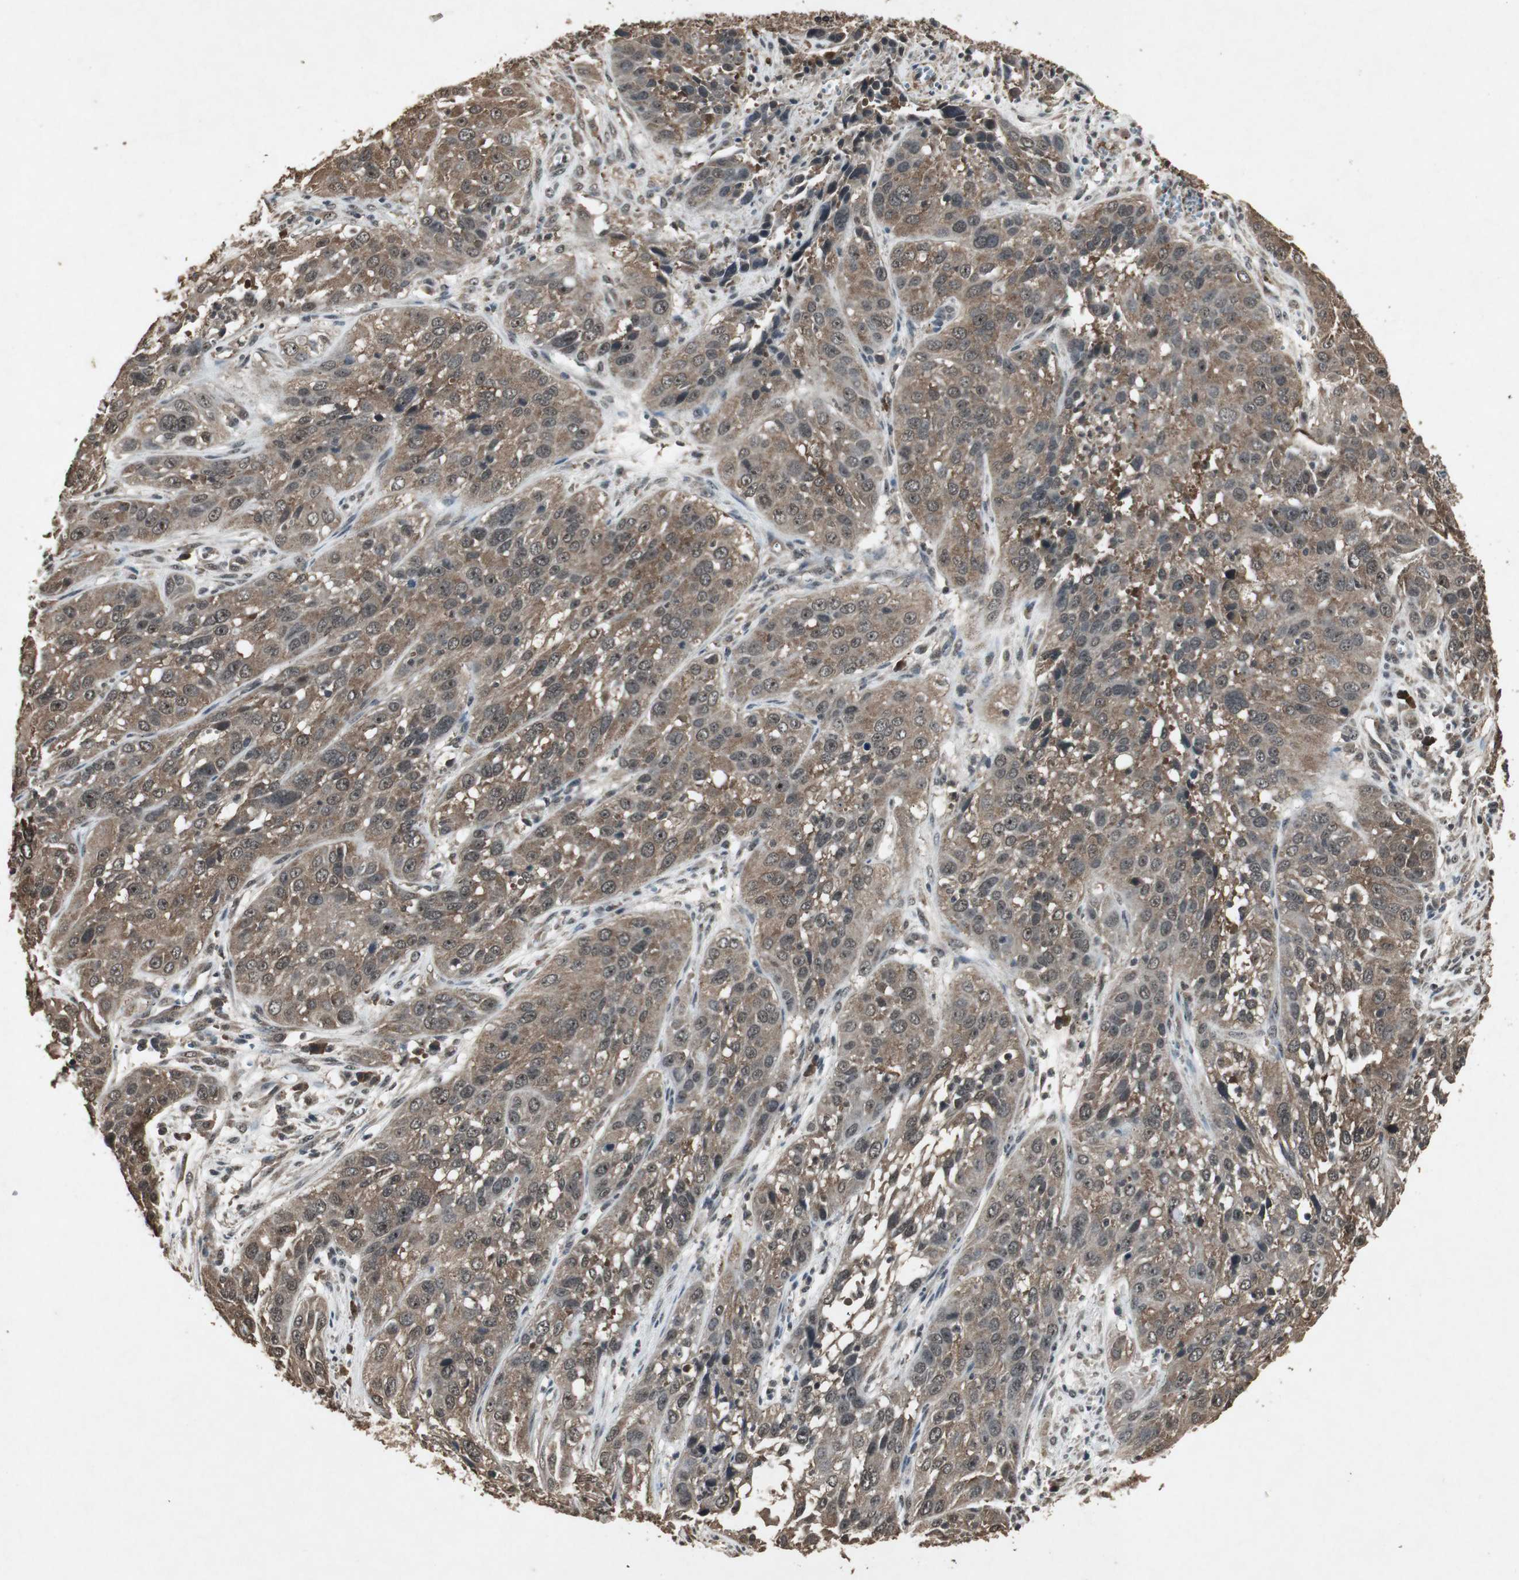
{"staining": {"intensity": "moderate", "quantity": ">75%", "location": "cytoplasmic/membranous,nuclear"}, "tissue": "cervical cancer", "cell_type": "Tumor cells", "image_type": "cancer", "snomed": [{"axis": "morphology", "description": "Squamous cell carcinoma, NOS"}, {"axis": "topography", "description": "Cervix"}], "caption": "This is an image of immunohistochemistry (IHC) staining of cervical cancer (squamous cell carcinoma), which shows moderate expression in the cytoplasmic/membranous and nuclear of tumor cells.", "gene": "EMX1", "patient": {"sex": "female", "age": 32}}